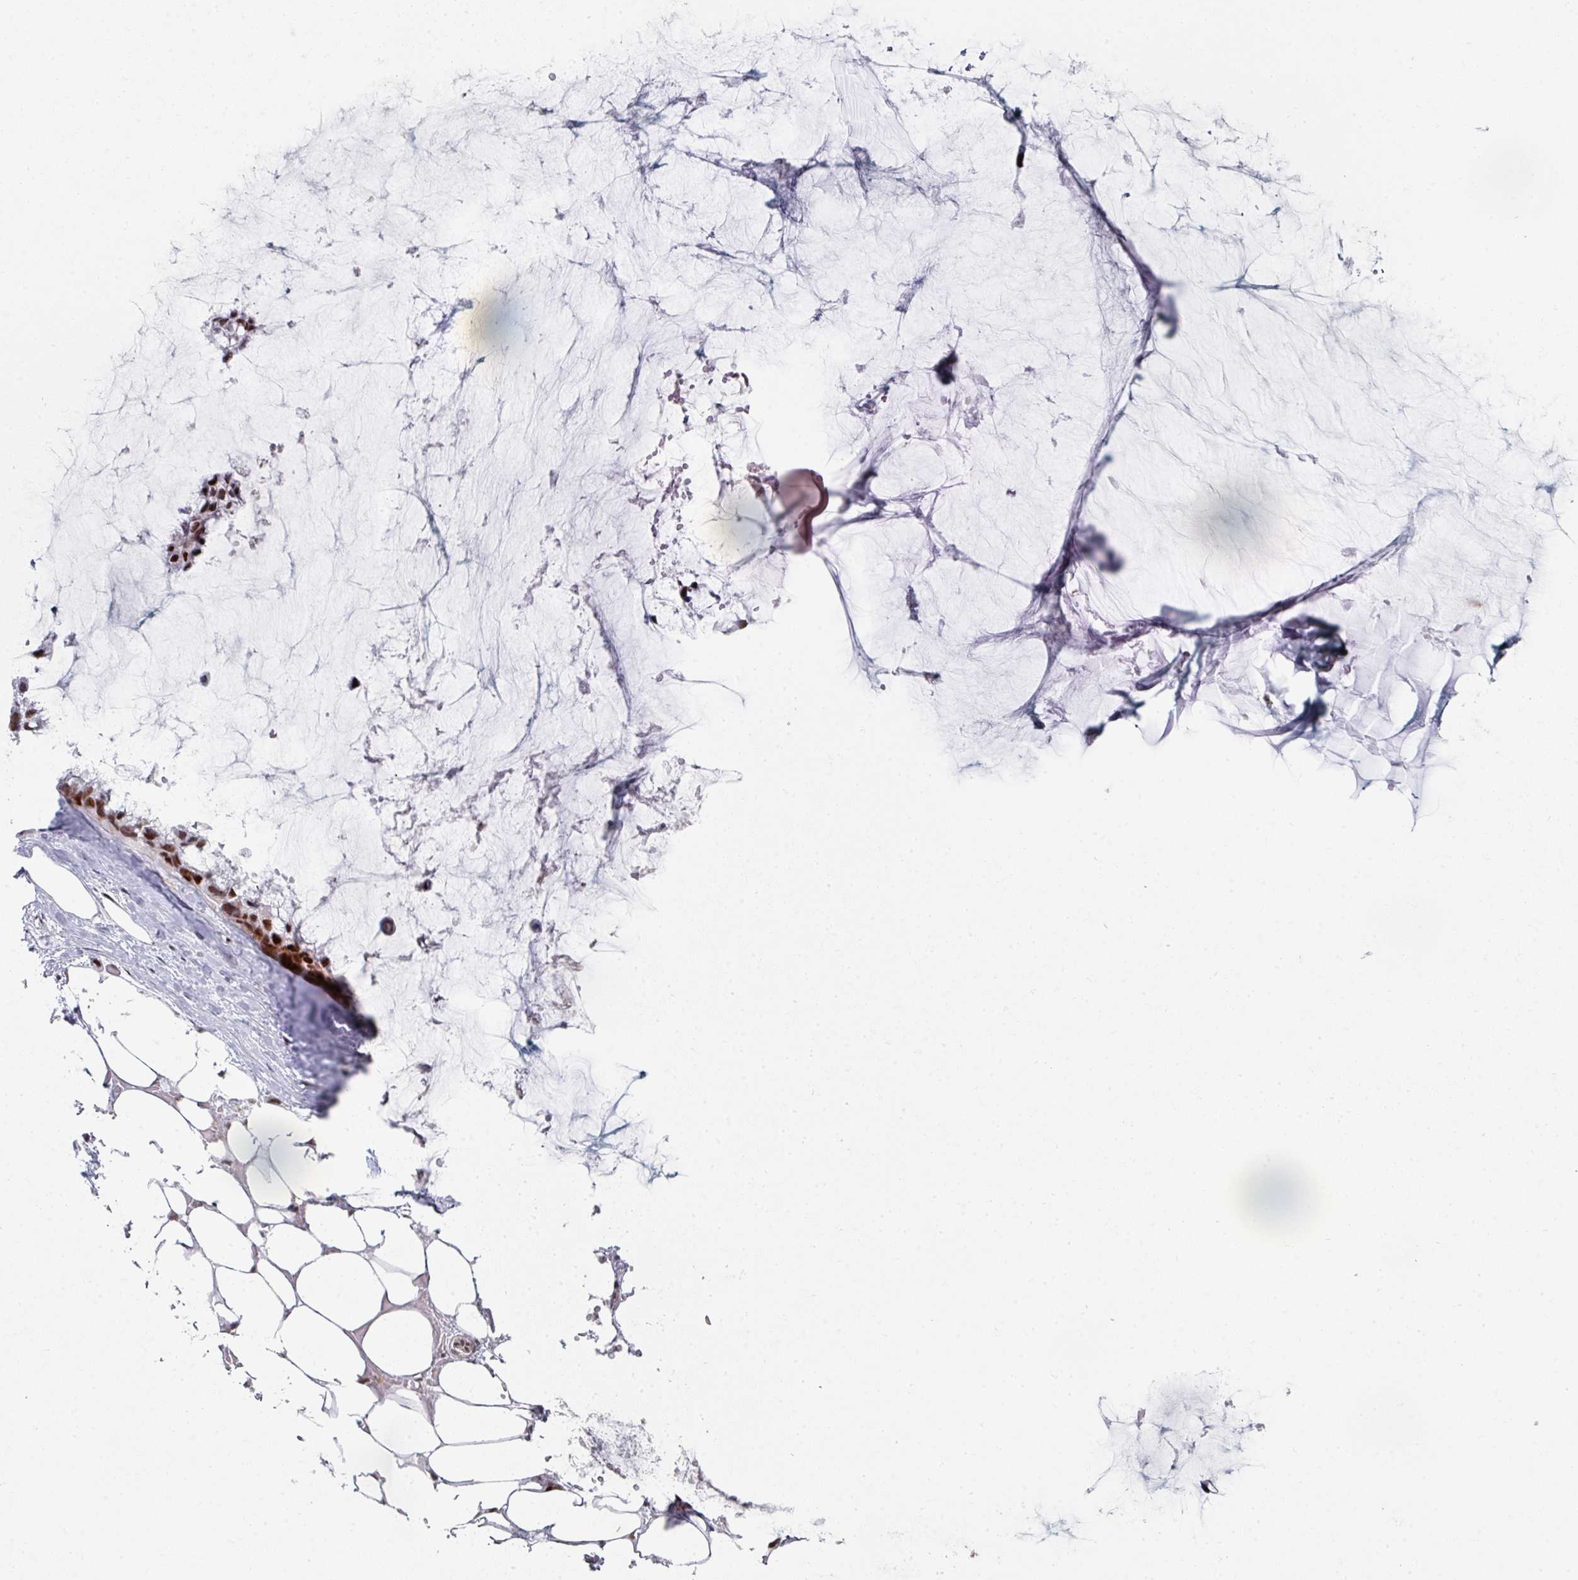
{"staining": {"intensity": "strong", "quantity": ">75%", "location": "nuclear"}, "tissue": "ovarian cancer", "cell_type": "Tumor cells", "image_type": "cancer", "snomed": [{"axis": "morphology", "description": "Cystadenocarcinoma, mucinous, NOS"}, {"axis": "topography", "description": "Ovary"}], "caption": "Ovarian cancer (mucinous cystadenocarcinoma) stained for a protein displays strong nuclear positivity in tumor cells.", "gene": "SF3B5", "patient": {"sex": "female", "age": 39}}